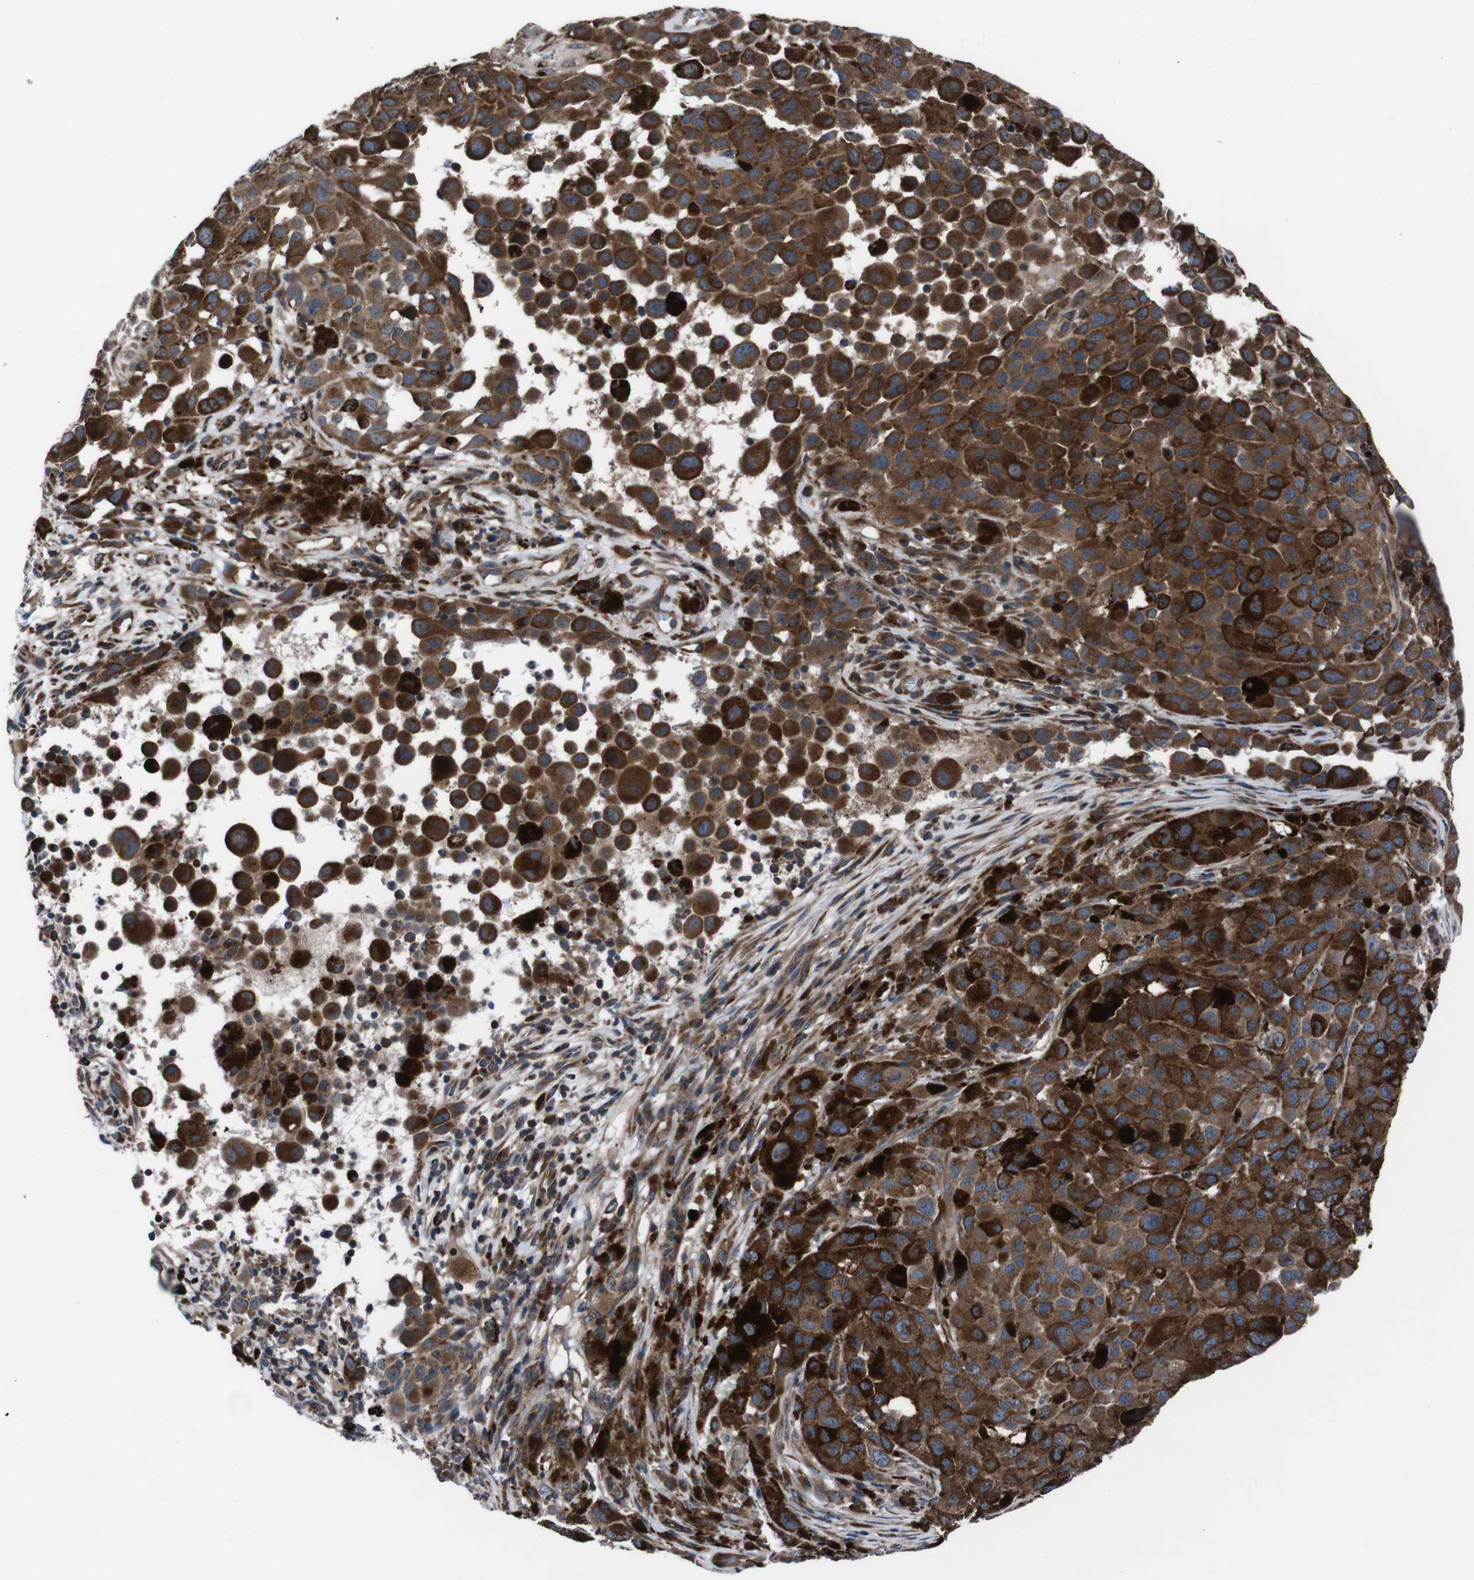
{"staining": {"intensity": "strong", "quantity": ">75%", "location": "cytoplasmic/membranous"}, "tissue": "melanoma", "cell_type": "Tumor cells", "image_type": "cancer", "snomed": [{"axis": "morphology", "description": "Malignant melanoma, NOS"}, {"axis": "topography", "description": "Skin"}], "caption": "A histopathology image of melanoma stained for a protein demonstrates strong cytoplasmic/membranous brown staining in tumor cells. The staining was performed using DAB to visualize the protein expression in brown, while the nuclei were stained in blue with hematoxylin (Magnification: 20x).", "gene": "EIF4A2", "patient": {"sex": "male", "age": 96}}